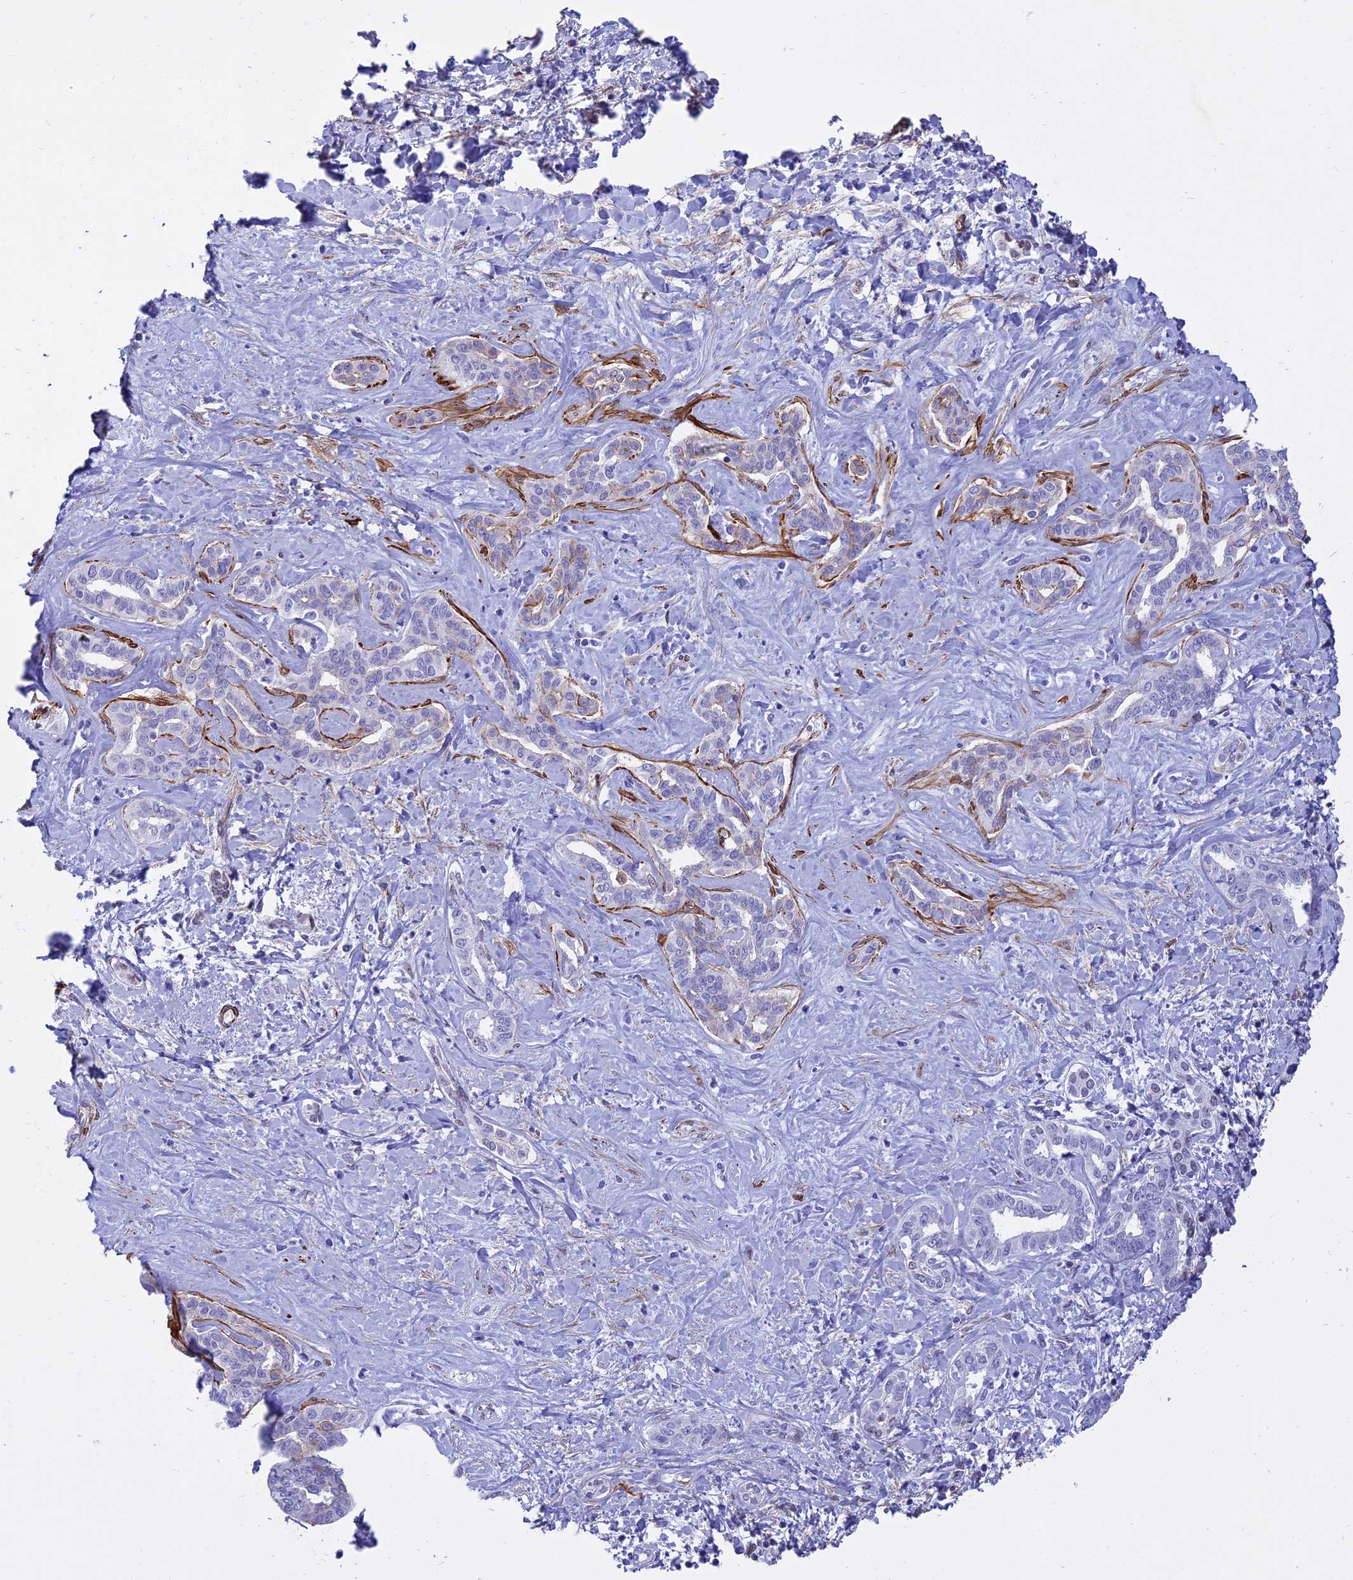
{"staining": {"intensity": "negative", "quantity": "none", "location": "none"}, "tissue": "liver cancer", "cell_type": "Tumor cells", "image_type": "cancer", "snomed": [{"axis": "morphology", "description": "Cholangiocarcinoma"}, {"axis": "topography", "description": "Liver"}], "caption": "Tumor cells show no significant protein positivity in liver cancer.", "gene": "CENPV", "patient": {"sex": "female", "age": 77}}